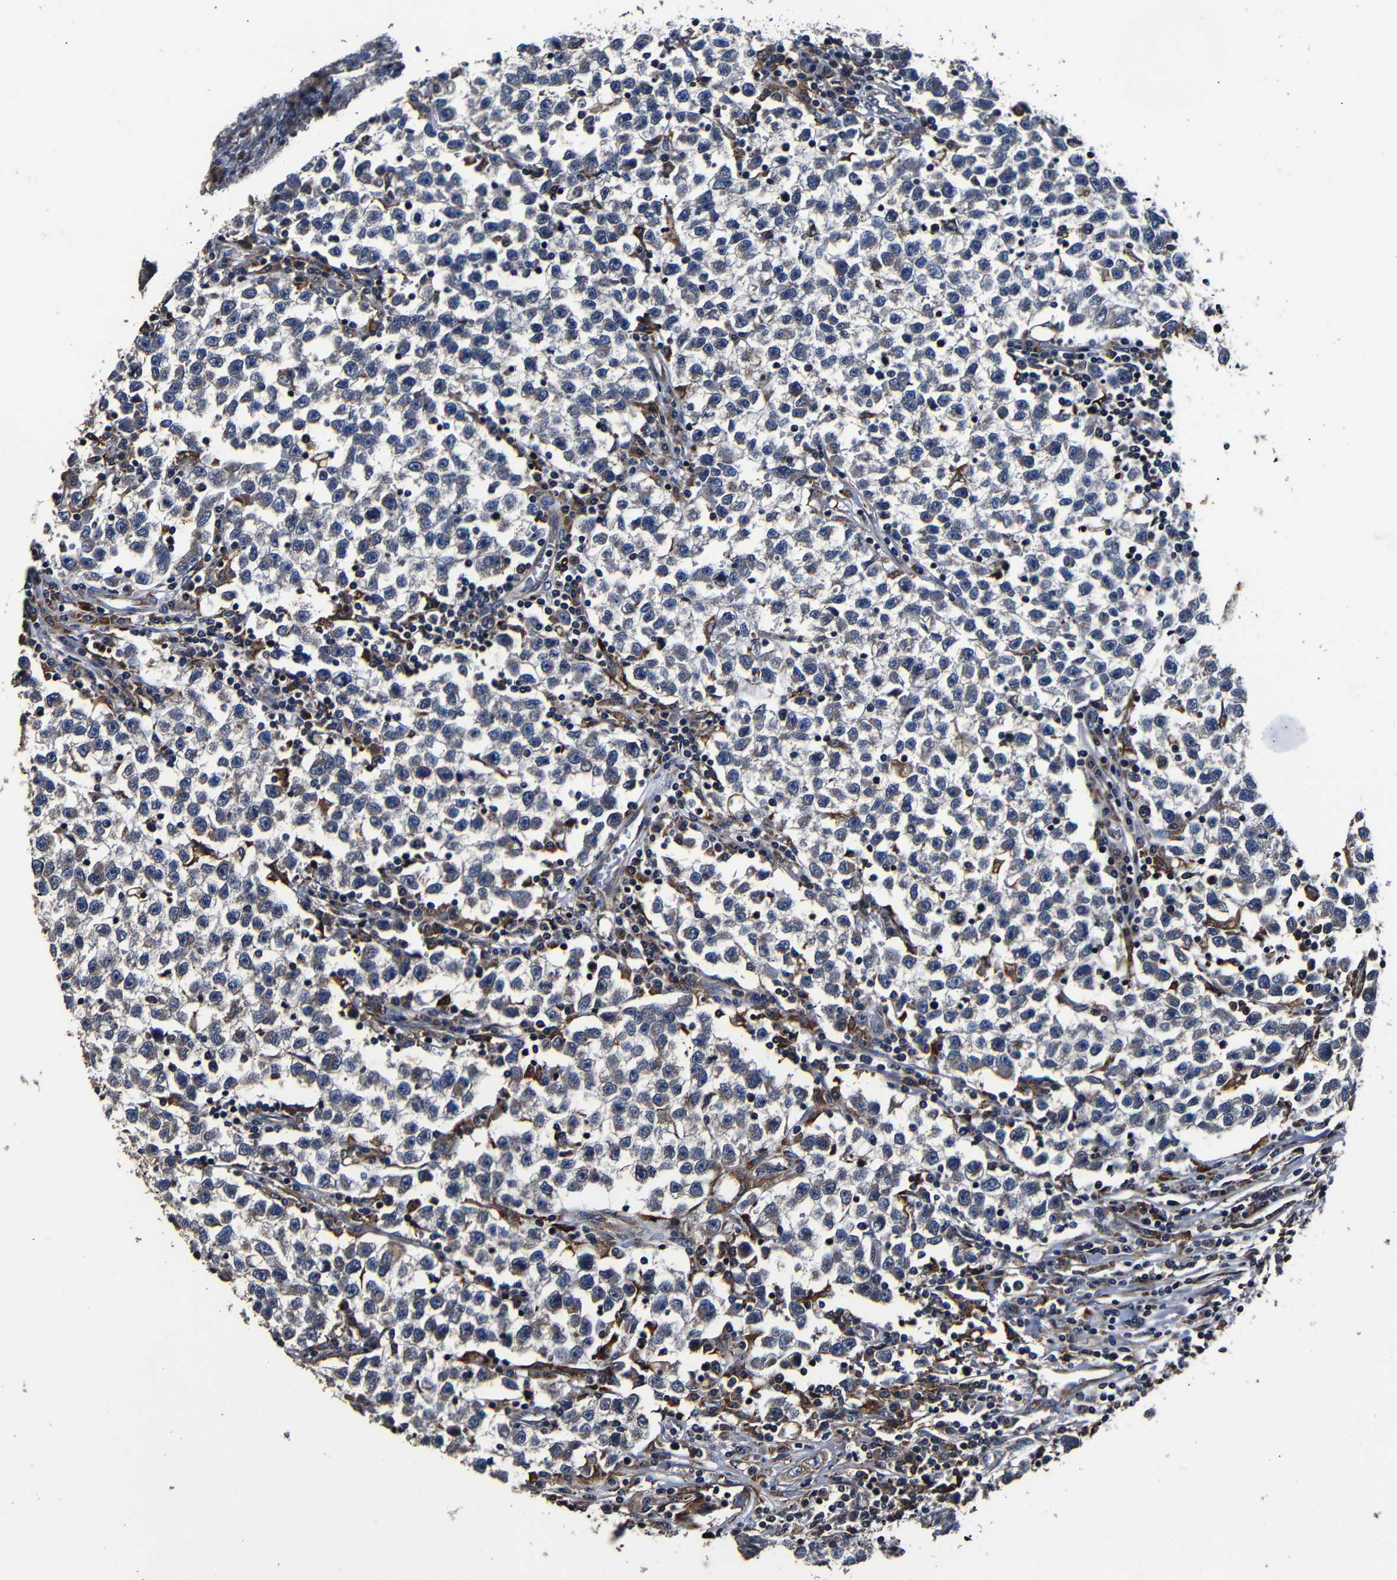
{"staining": {"intensity": "weak", "quantity": "25%-75%", "location": "cytoplasmic/membranous"}, "tissue": "testis cancer", "cell_type": "Tumor cells", "image_type": "cancer", "snomed": [{"axis": "morphology", "description": "Seminoma, NOS"}, {"axis": "topography", "description": "Testis"}], "caption": "Protein analysis of testis cancer (seminoma) tissue demonstrates weak cytoplasmic/membranous positivity in about 25%-75% of tumor cells. (DAB = brown stain, brightfield microscopy at high magnification).", "gene": "SCN9A", "patient": {"sex": "male", "age": 22}}